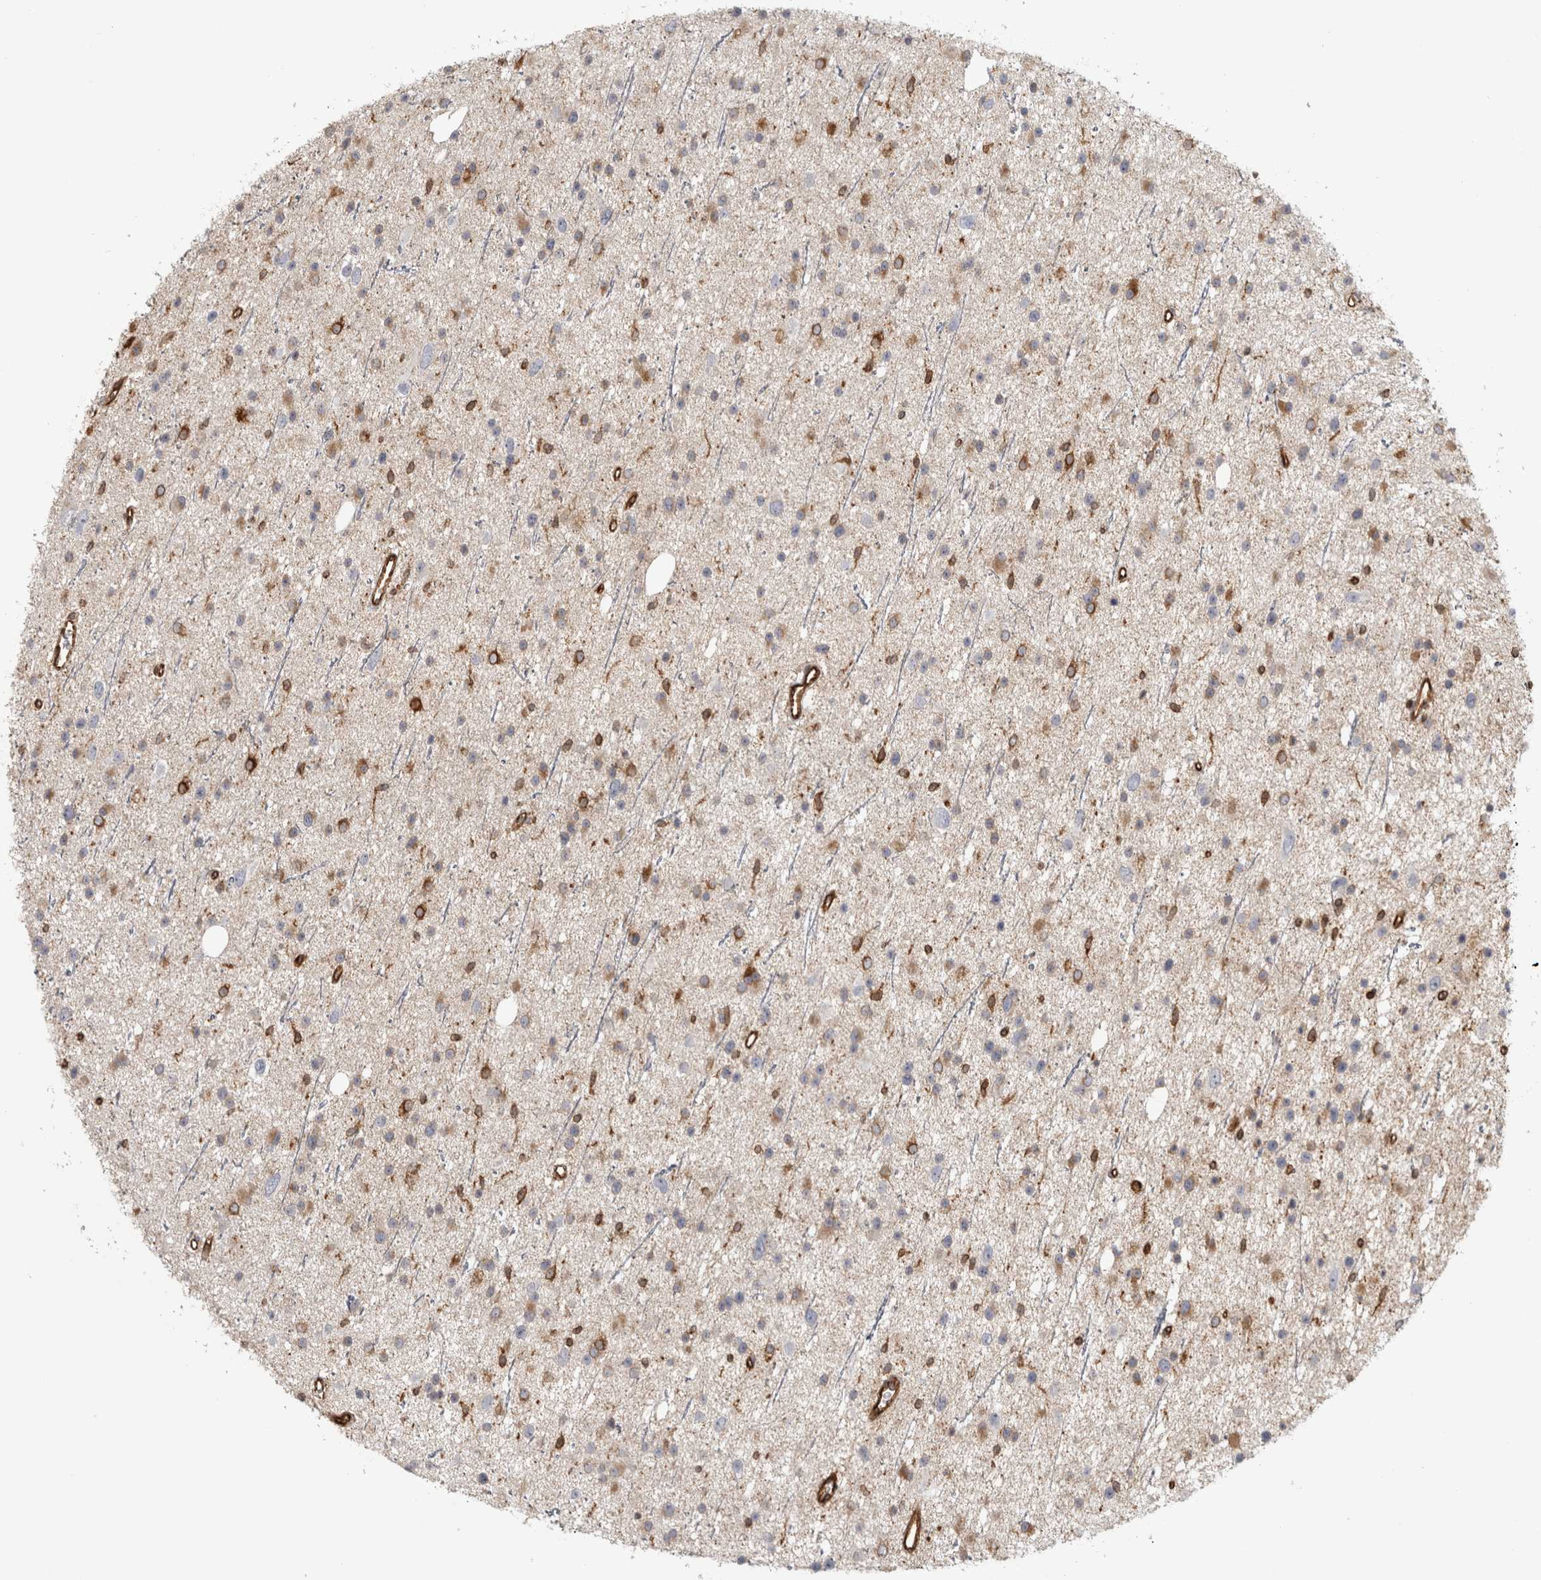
{"staining": {"intensity": "moderate", "quantity": "25%-75%", "location": "cytoplasmic/membranous"}, "tissue": "glioma", "cell_type": "Tumor cells", "image_type": "cancer", "snomed": [{"axis": "morphology", "description": "Glioma, malignant, Low grade"}, {"axis": "topography", "description": "Cerebral cortex"}], "caption": "Malignant glioma (low-grade) stained for a protein (brown) reveals moderate cytoplasmic/membranous positive staining in approximately 25%-75% of tumor cells.", "gene": "HLA-E", "patient": {"sex": "female", "age": 39}}